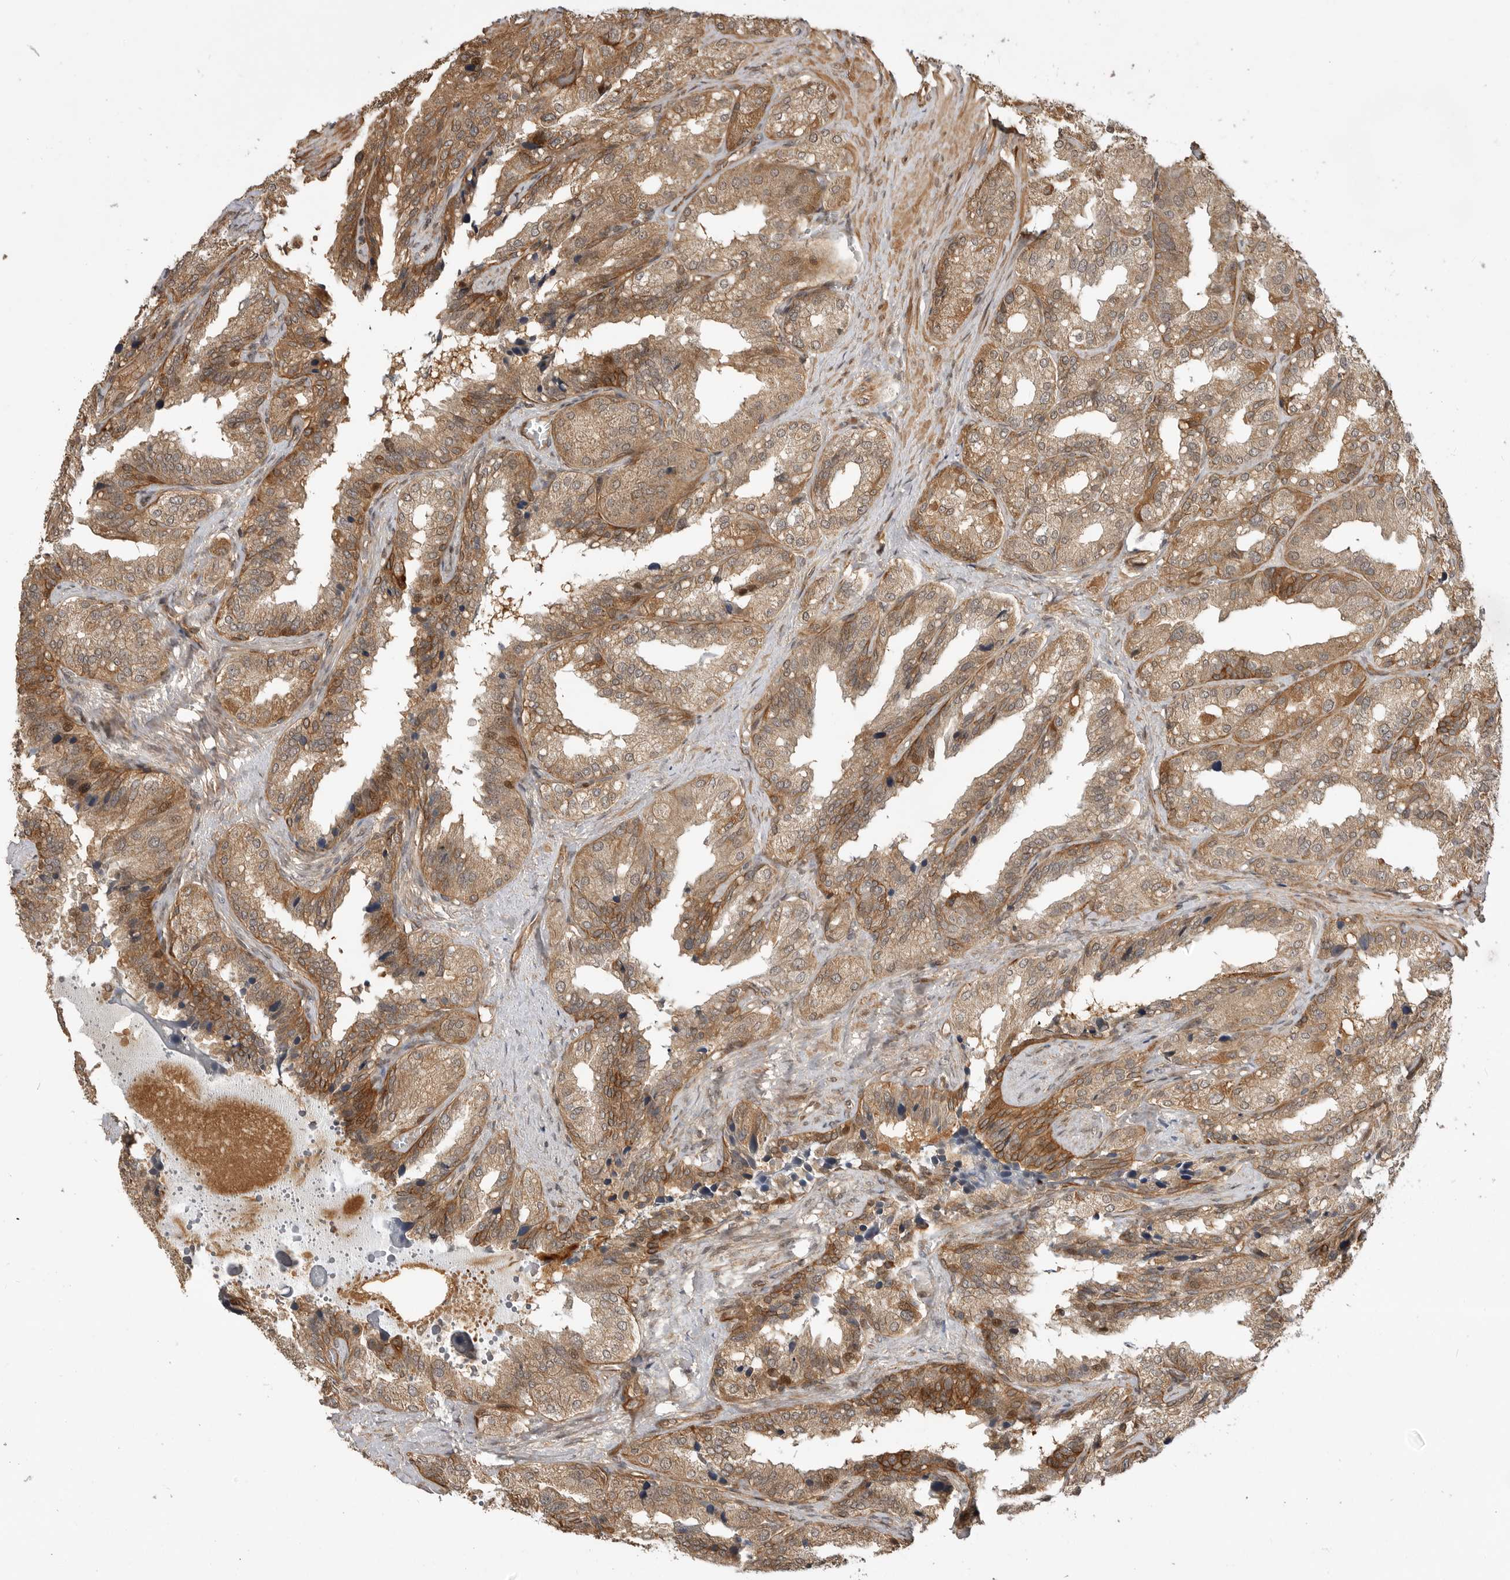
{"staining": {"intensity": "moderate", "quantity": ">75%", "location": "cytoplasmic/membranous"}, "tissue": "seminal vesicle", "cell_type": "Glandular cells", "image_type": "normal", "snomed": [{"axis": "morphology", "description": "Normal tissue, NOS"}, {"axis": "topography", "description": "Prostate"}, {"axis": "topography", "description": "Seminal veicle"}], "caption": "The micrograph reveals staining of normal seminal vesicle, revealing moderate cytoplasmic/membranous protein positivity (brown color) within glandular cells.", "gene": "ADPRS", "patient": {"sex": "male", "age": 51}}